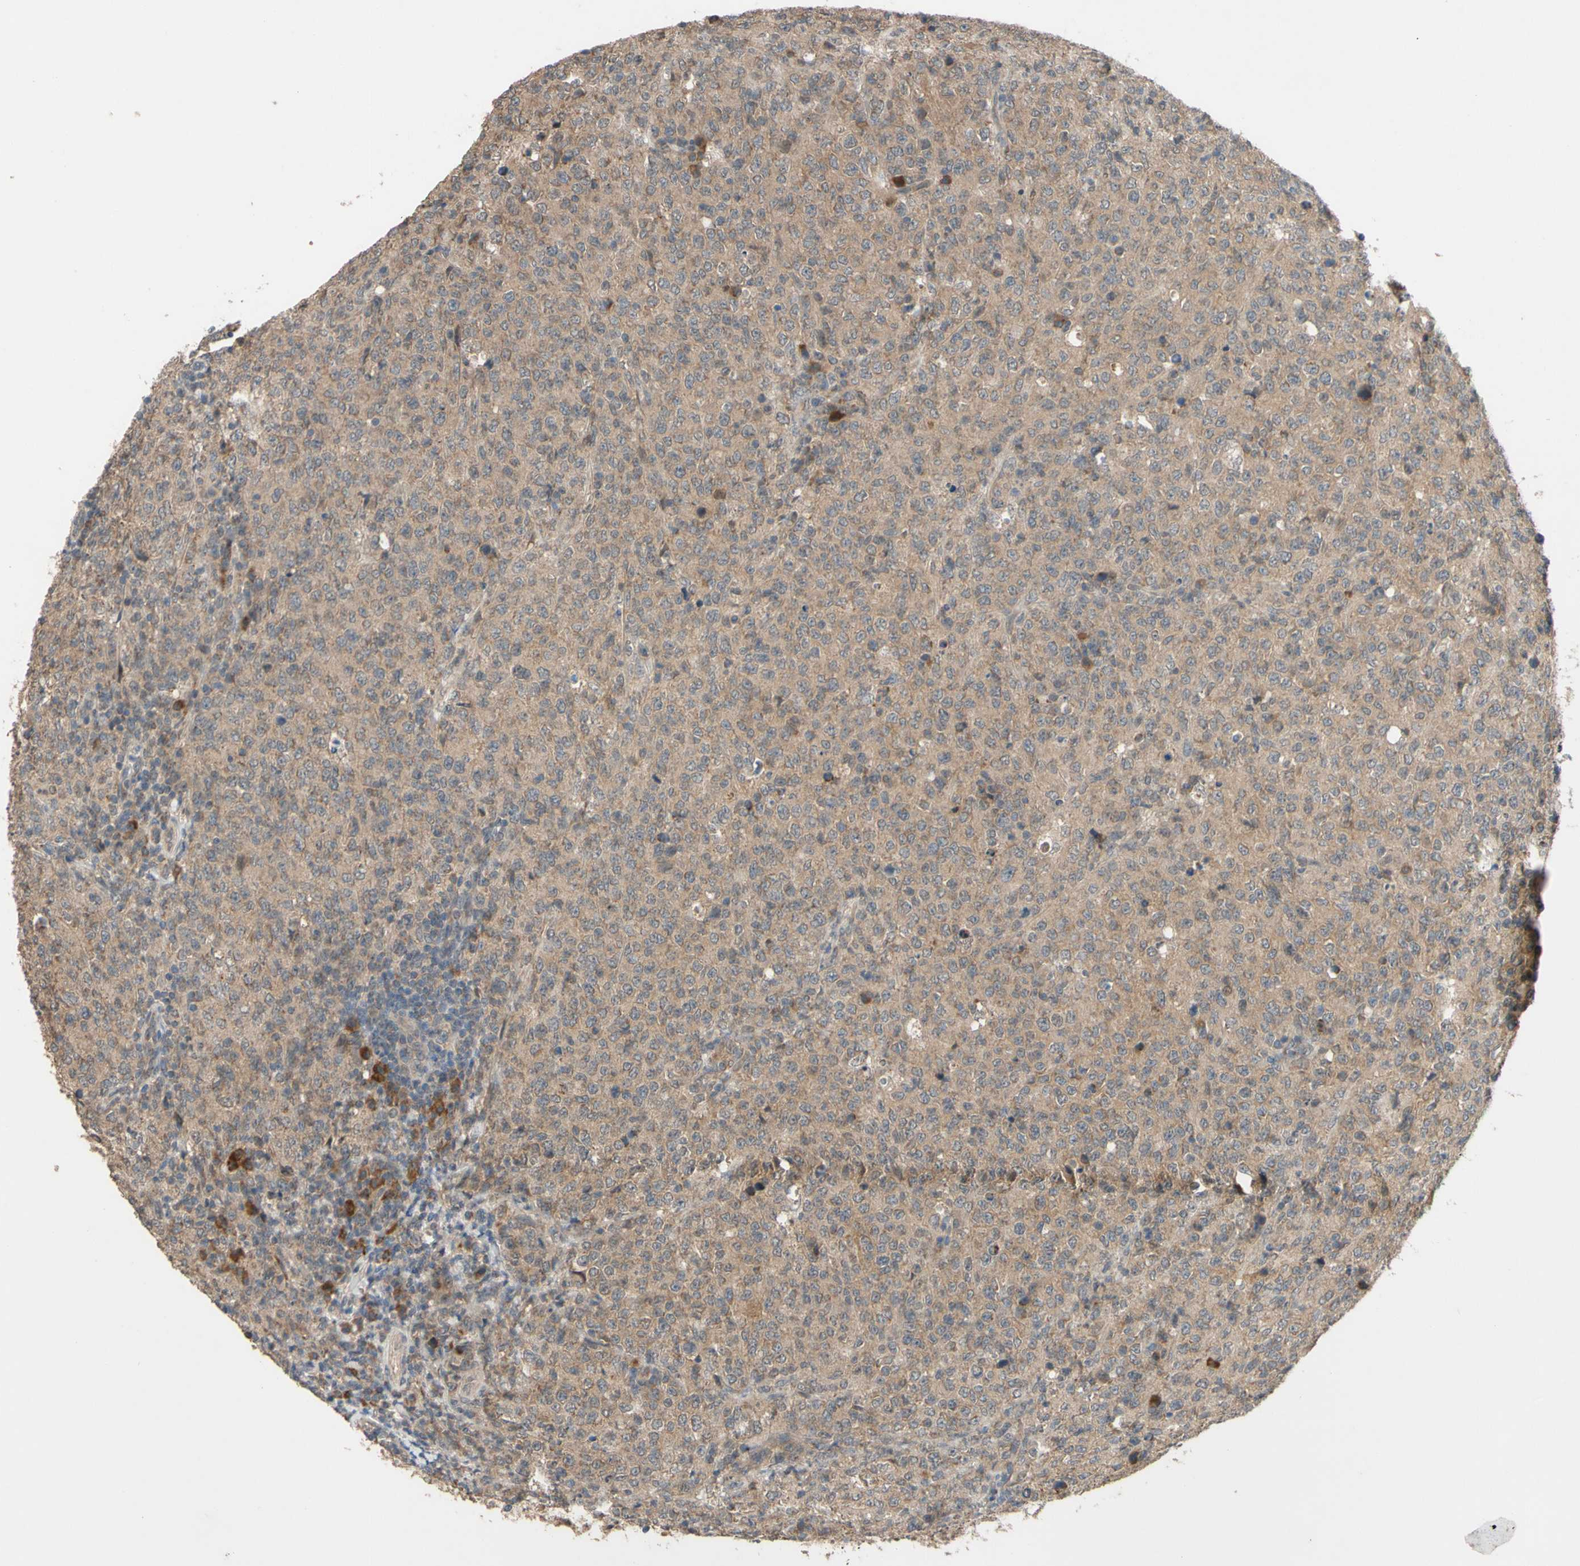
{"staining": {"intensity": "weak", "quantity": ">75%", "location": "cytoplasmic/membranous"}, "tissue": "lymphoma", "cell_type": "Tumor cells", "image_type": "cancer", "snomed": [{"axis": "morphology", "description": "Malignant lymphoma, non-Hodgkin's type, High grade"}, {"axis": "topography", "description": "Tonsil"}], "caption": "Immunohistochemical staining of malignant lymphoma, non-Hodgkin's type (high-grade) exhibits low levels of weak cytoplasmic/membranous protein staining in about >75% of tumor cells.", "gene": "CD164", "patient": {"sex": "female", "age": 36}}